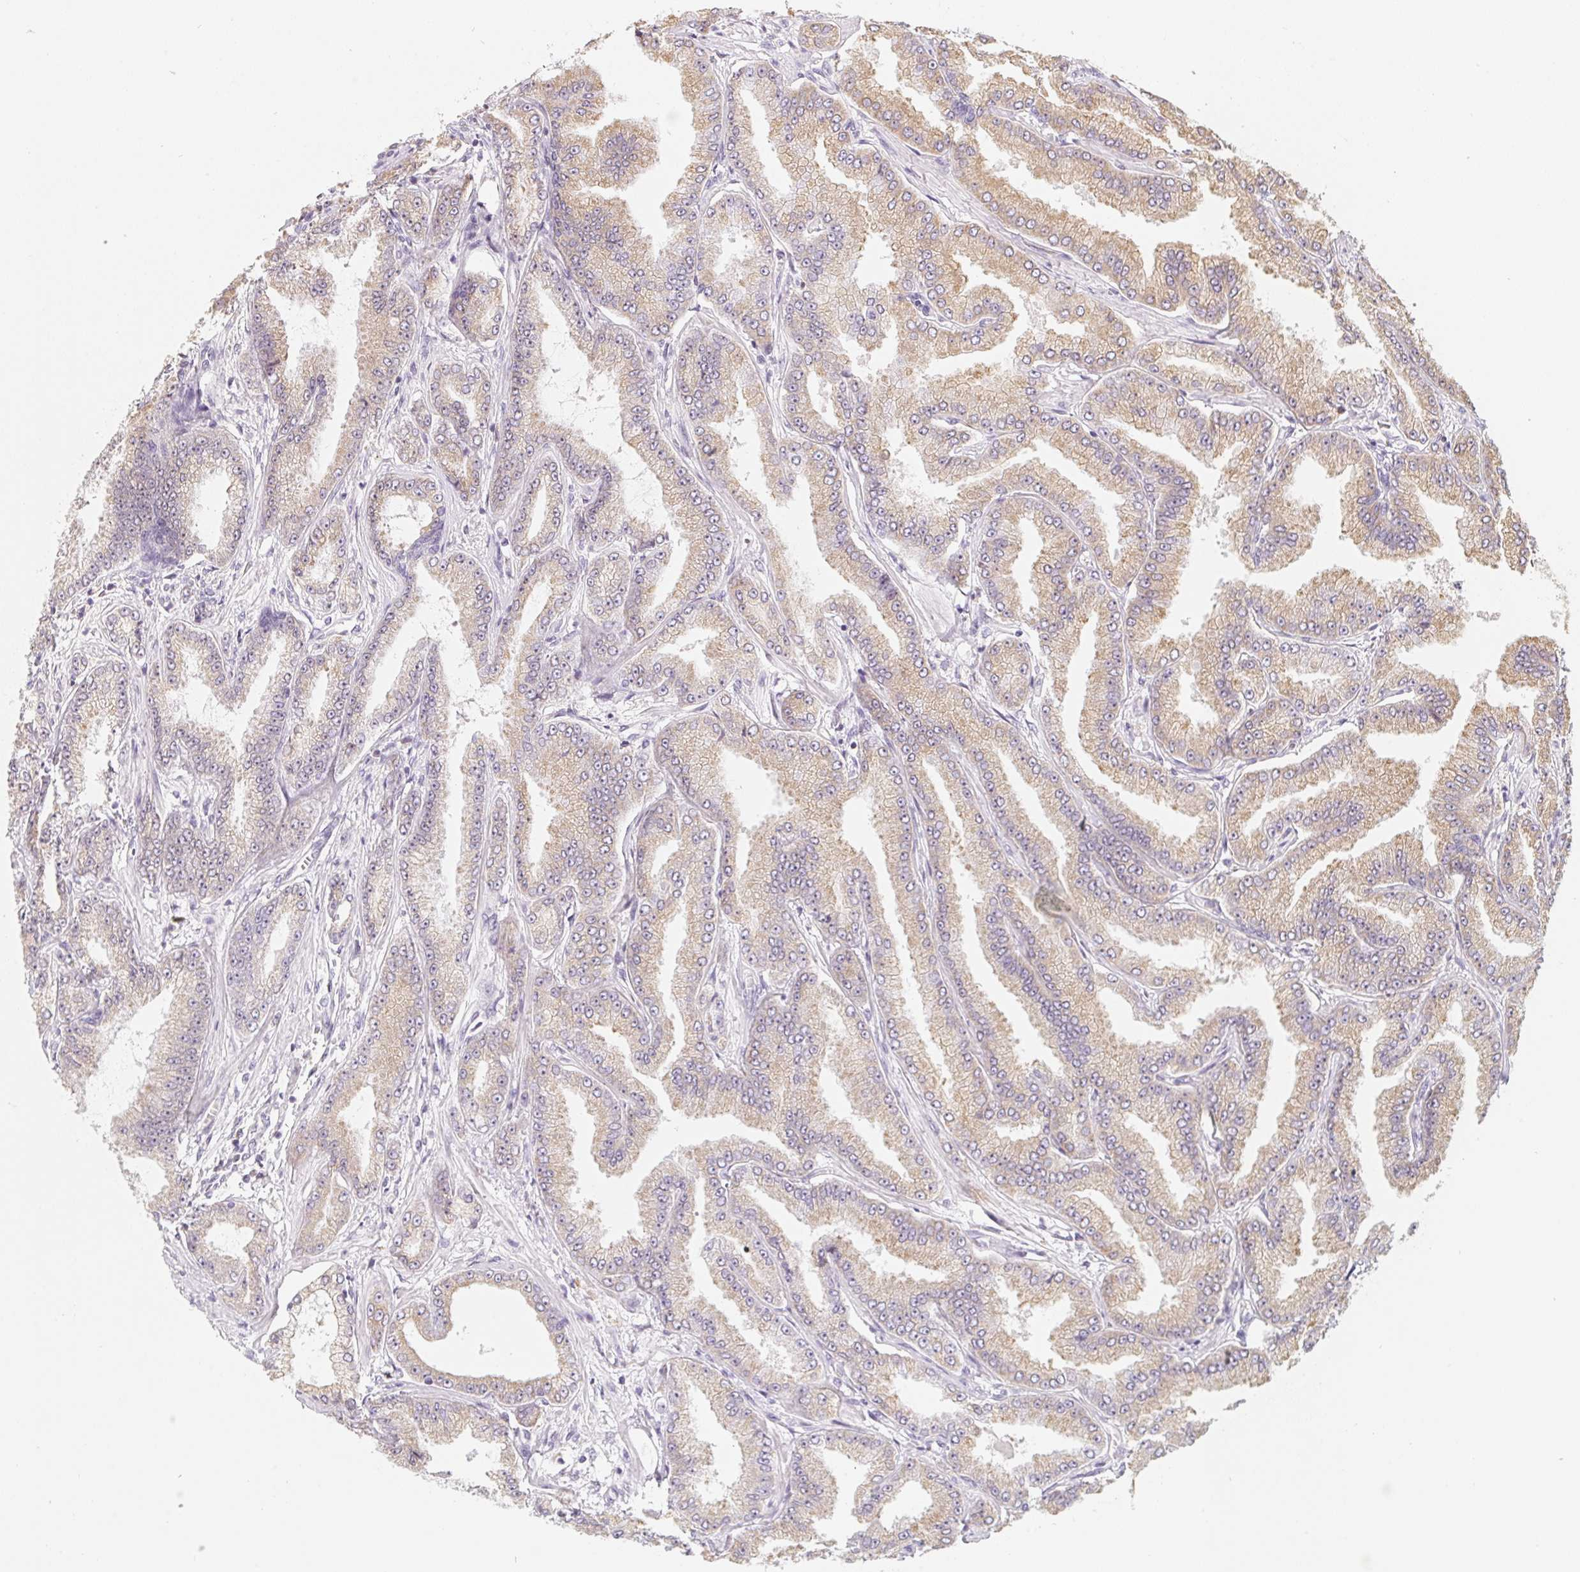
{"staining": {"intensity": "weak", "quantity": ">75%", "location": "cytoplasmic/membranous"}, "tissue": "prostate cancer", "cell_type": "Tumor cells", "image_type": "cancer", "snomed": [{"axis": "morphology", "description": "Adenocarcinoma, Low grade"}, {"axis": "topography", "description": "Prostate"}], "caption": "Immunohistochemistry (IHC) (DAB (3,3'-diaminobenzidine)) staining of prostate cancer demonstrates weak cytoplasmic/membranous protein expression in approximately >75% of tumor cells. The staining was performed using DAB (3,3'-diaminobenzidine) to visualize the protein expression in brown, while the nuclei were stained in blue with hematoxylin (Magnification: 20x).", "gene": "SOAT1", "patient": {"sex": "male", "age": 55}}